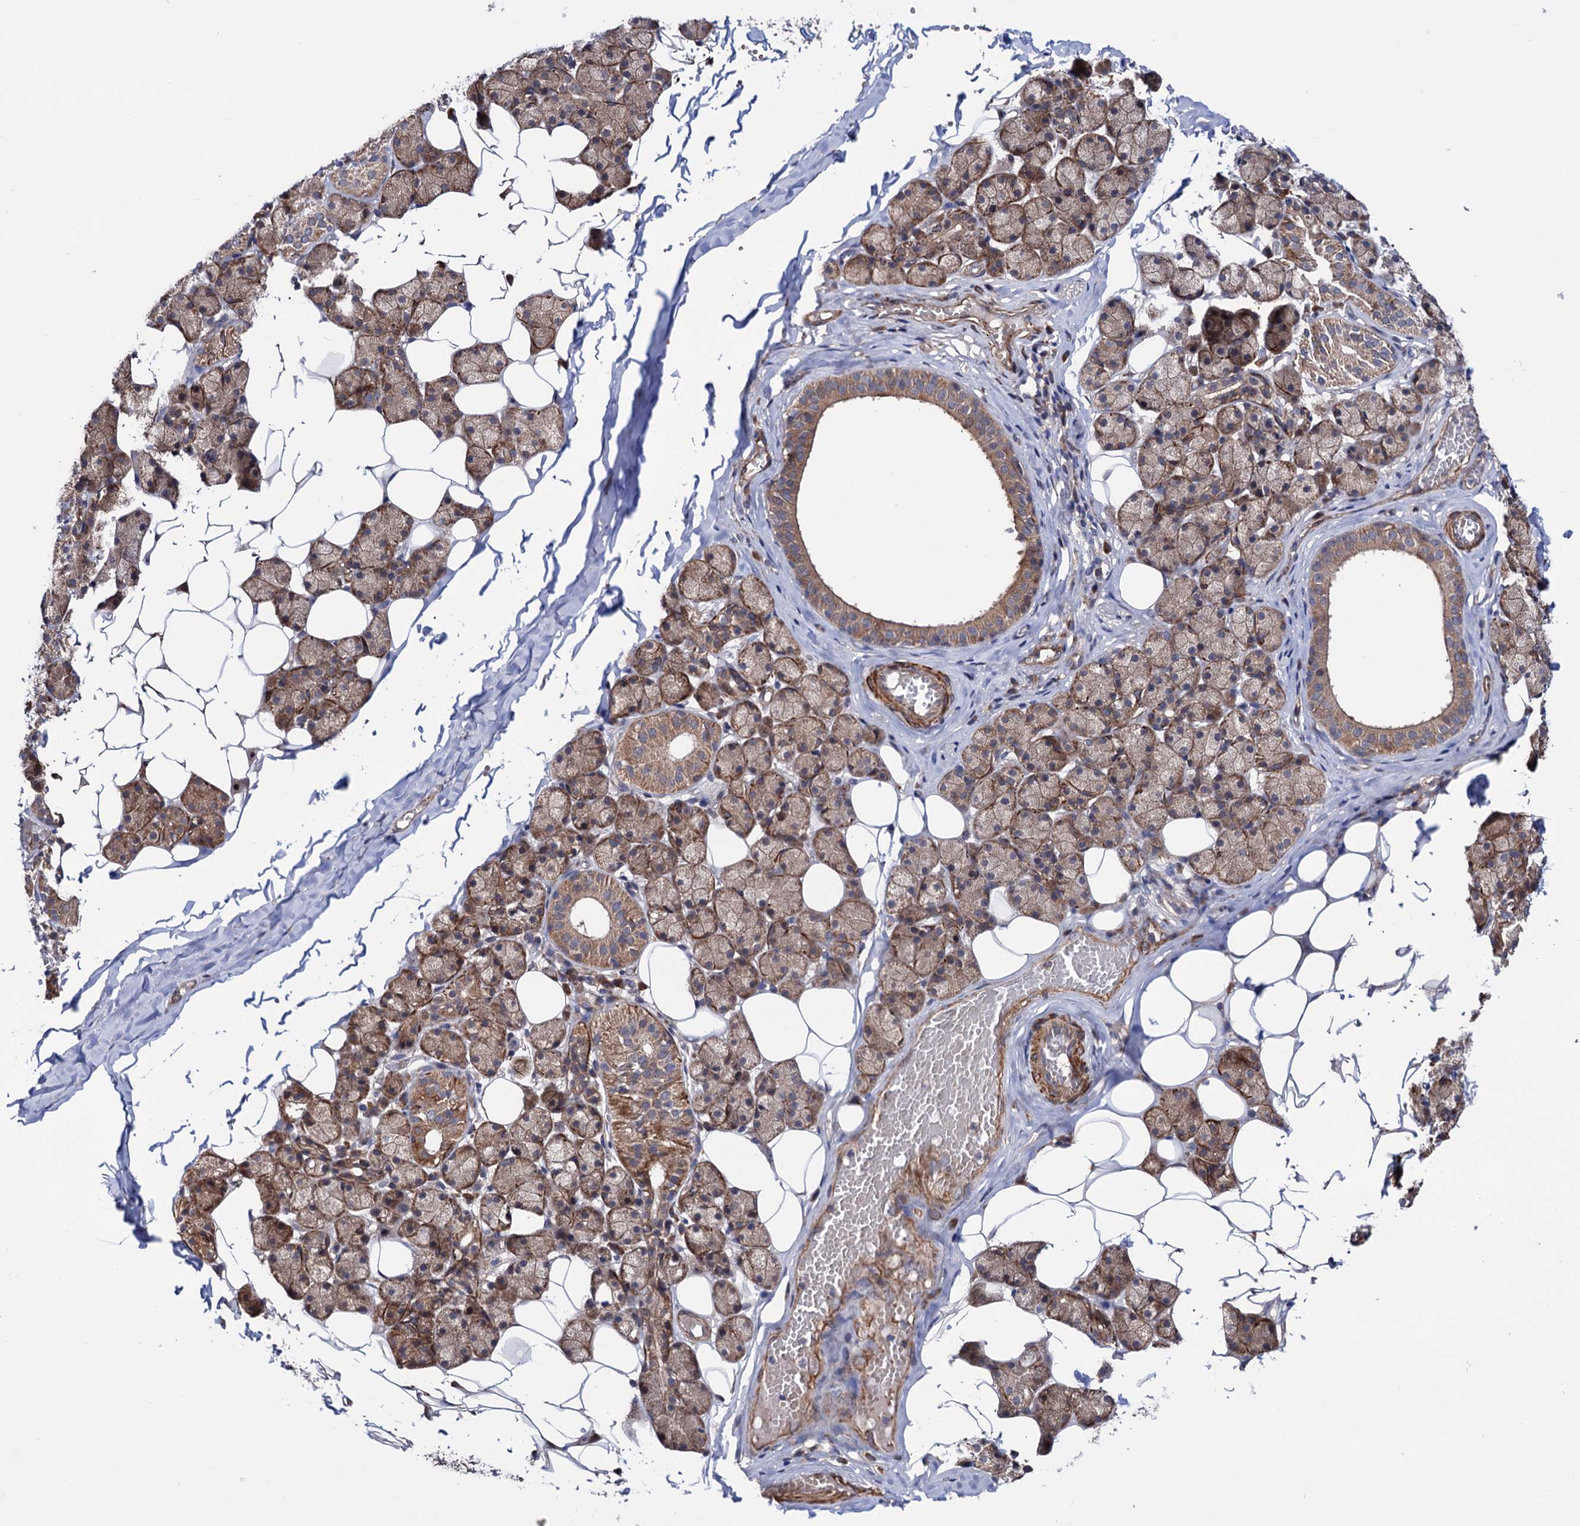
{"staining": {"intensity": "moderate", "quantity": ">75%", "location": "cytoplasmic/membranous"}, "tissue": "salivary gland", "cell_type": "Glandular cells", "image_type": "normal", "snomed": [{"axis": "morphology", "description": "Normal tissue, NOS"}, {"axis": "topography", "description": "Salivary gland"}], "caption": "Immunohistochemical staining of benign human salivary gland exhibits >75% levels of moderate cytoplasmic/membranous protein positivity in about >75% of glandular cells. Immunohistochemistry stains the protein of interest in brown and the nuclei are stained blue.", "gene": "FERMT2", "patient": {"sex": "female", "age": 33}}